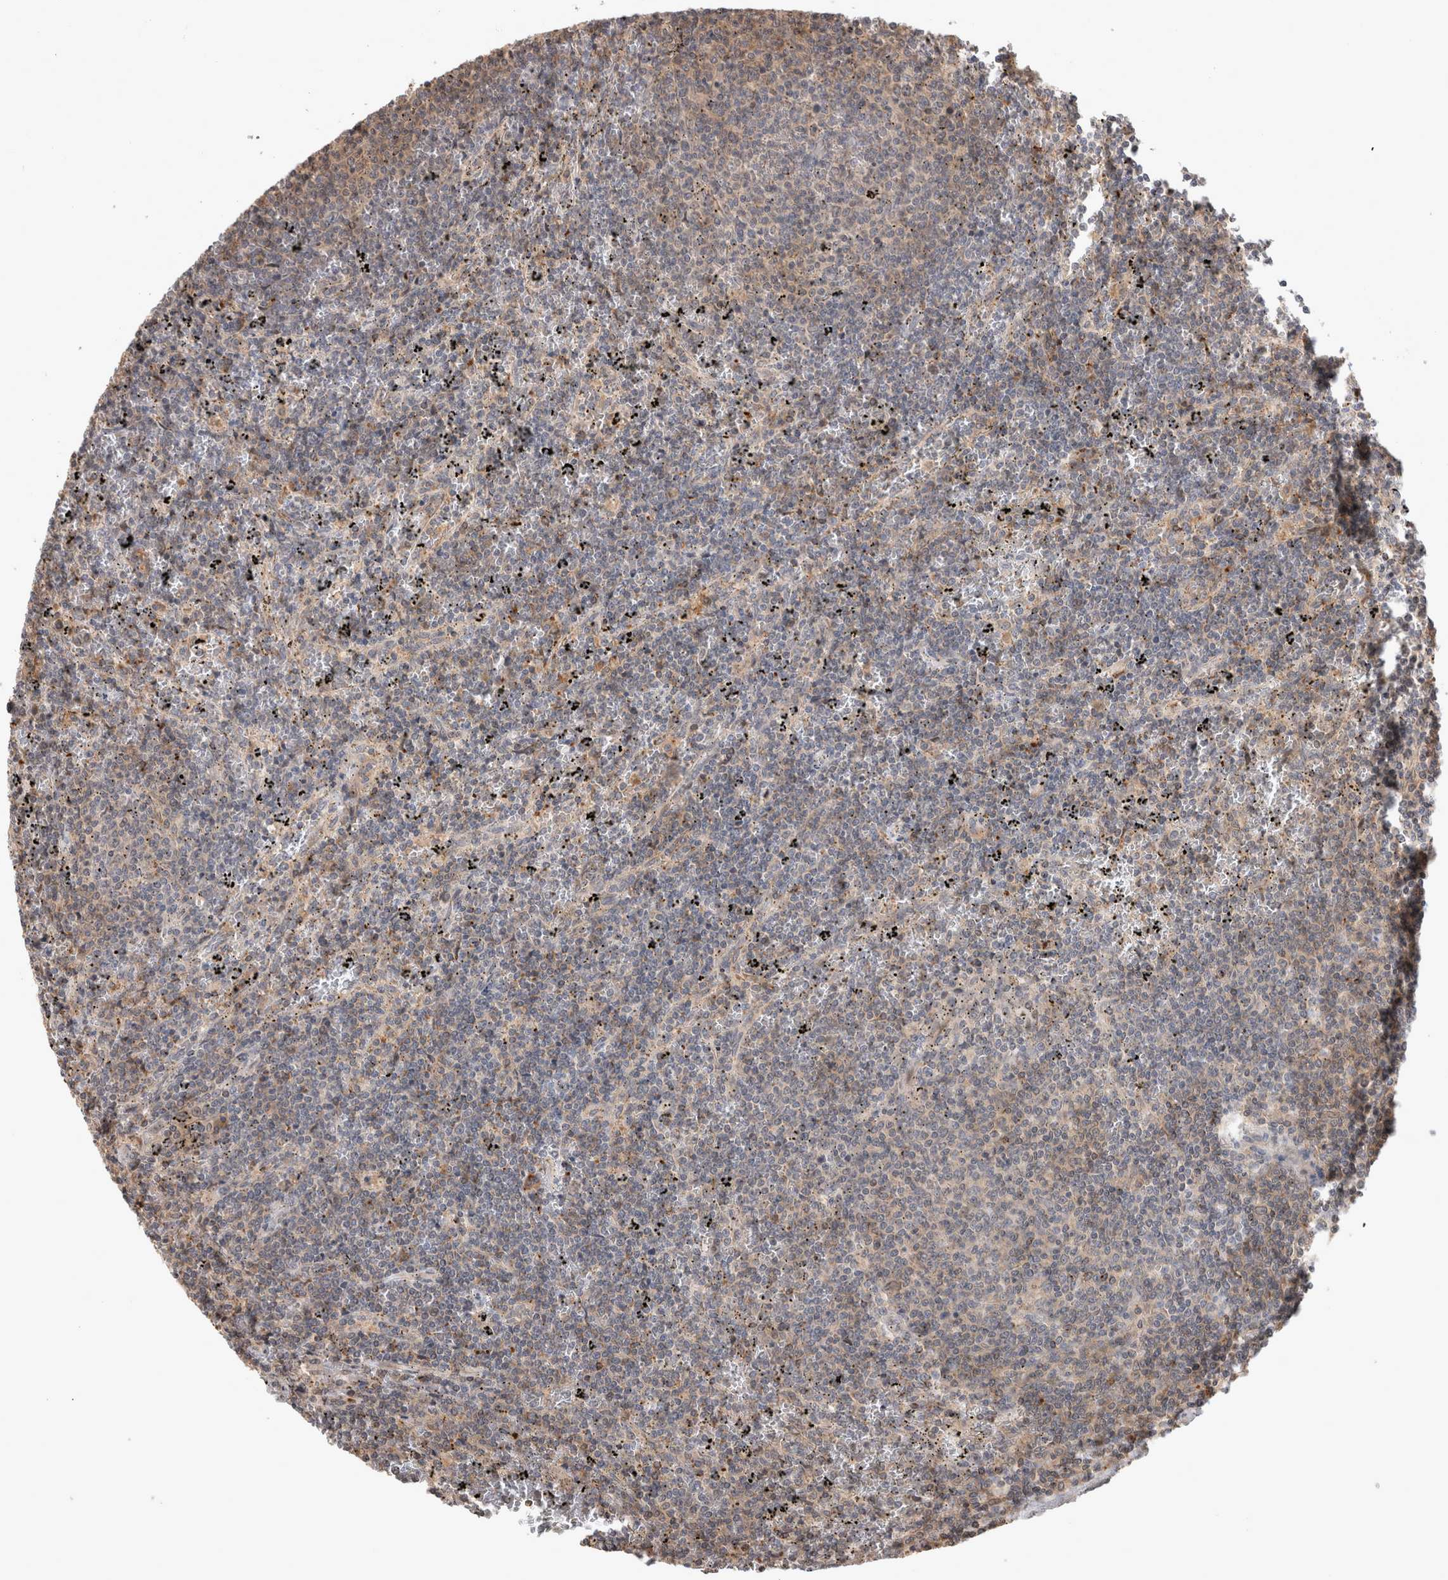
{"staining": {"intensity": "weak", "quantity": "25%-75%", "location": "cytoplasmic/membranous"}, "tissue": "lymphoma", "cell_type": "Tumor cells", "image_type": "cancer", "snomed": [{"axis": "morphology", "description": "Malignant lymphoma, non-Hodgkin's type, Low grade"}, {"axis": "topography", "description": "Spleen"}], "caption": "Low-grade malignant lymphoma, non-Hodgkin's type tissue demonstrates weak cytoplasmic/membranous expression in approximately 25%-75% of tumor cells, visualized by immunohistochemistry. Immunohistochemistry stains the protein in brown and the nuclei are stained blue.", "gene": "SERAC1", "patient": {"sex": "female", "age": 50}}